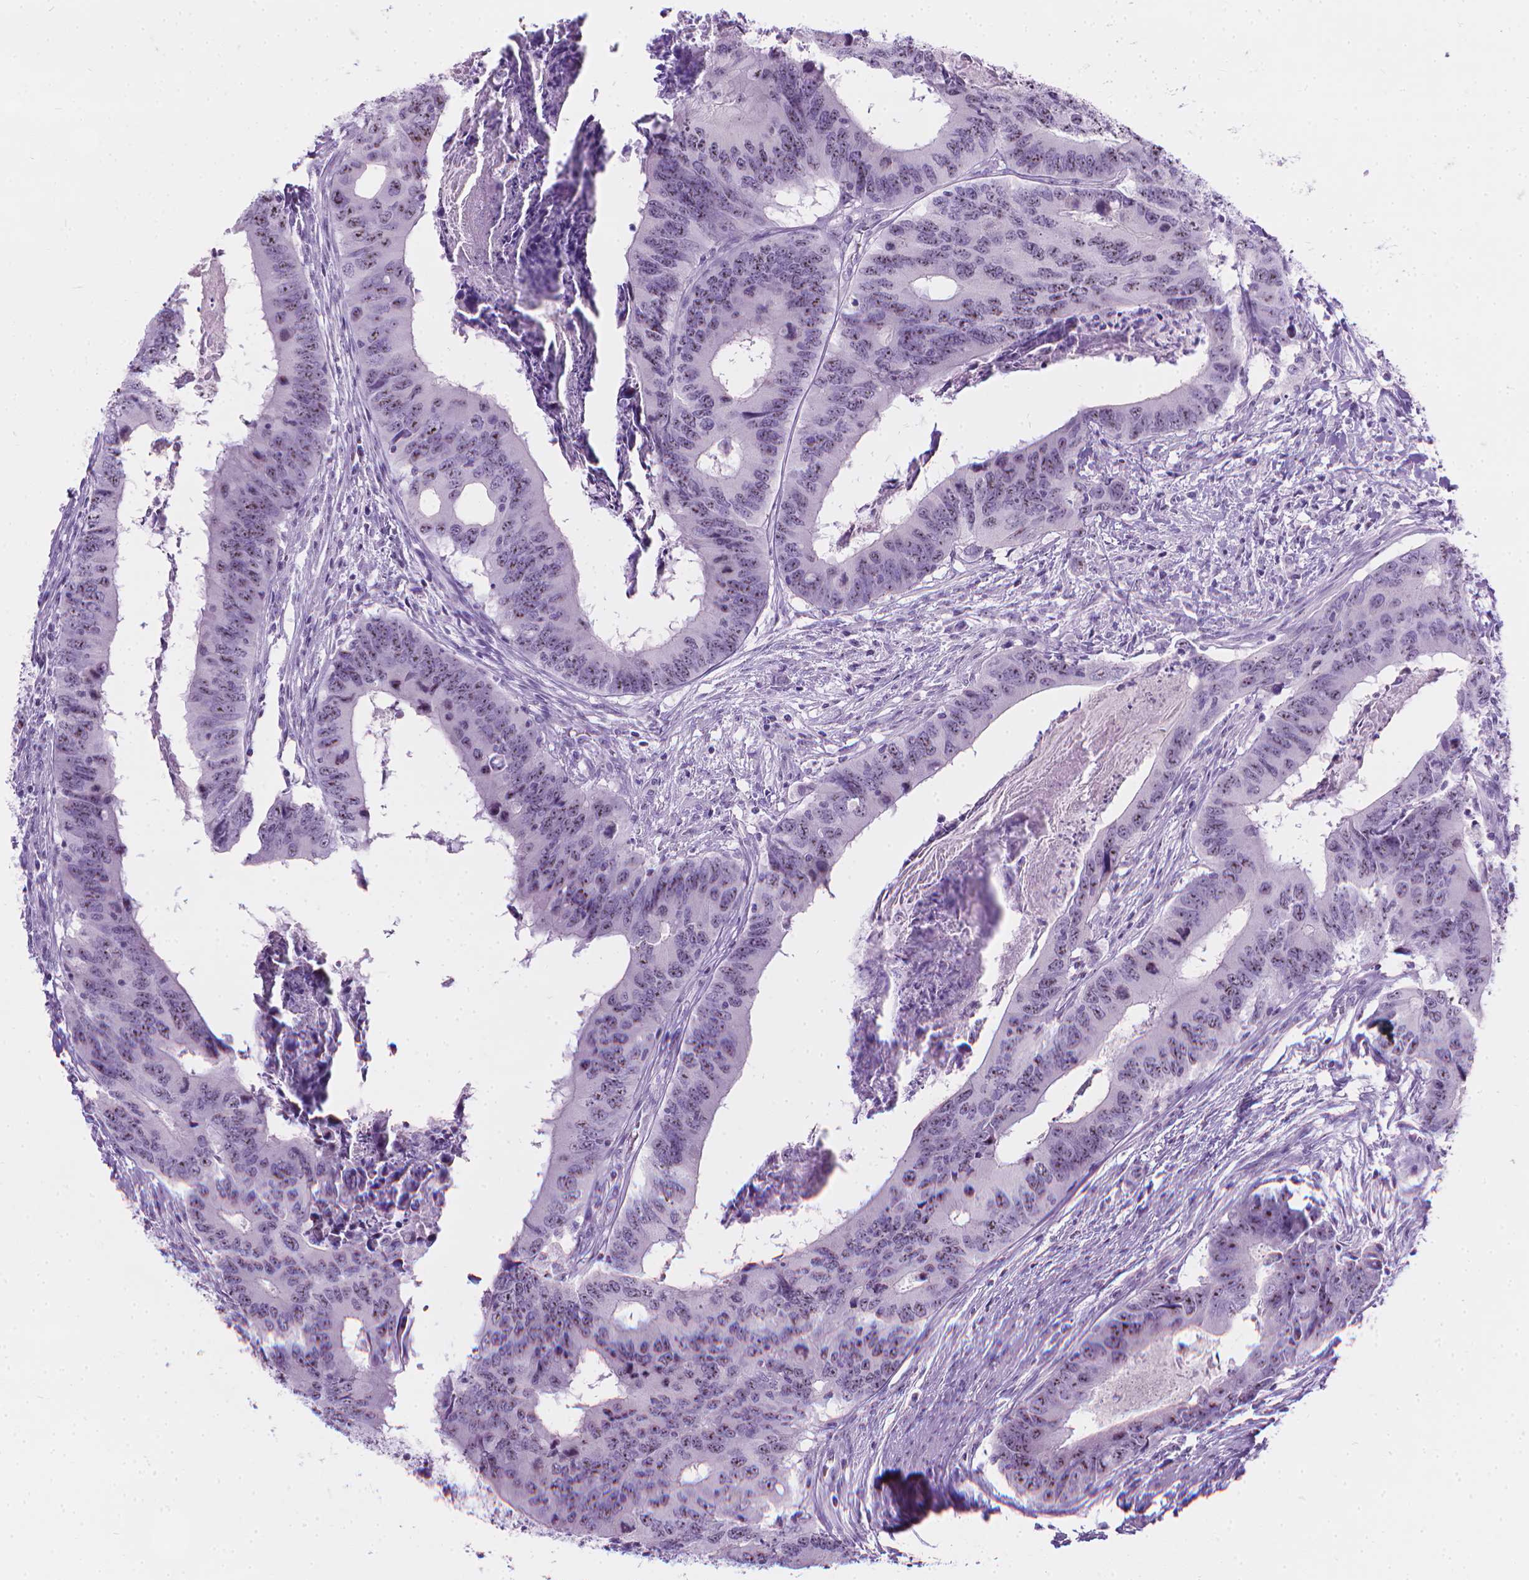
{"staining": {"intensity": "moderate", "quantity": "<25%", "location": "nuclear"}, "tissue": "colorectal cancer", "cell_type": "Tumor cells", "image_type": "cancer", "snomed": [{"axis": "morphology", "description": "Adenocarcinoma, NOS"}, {"axis": "topography", "description": "Colon"}], "caption": "Protein expression analysis of colorectal adenocarcinoma reveals moderate nuclear positivity in about <25% of tumor cells.", "gene": "NOL7", "patient": {"sex": "male", "age": 53}}